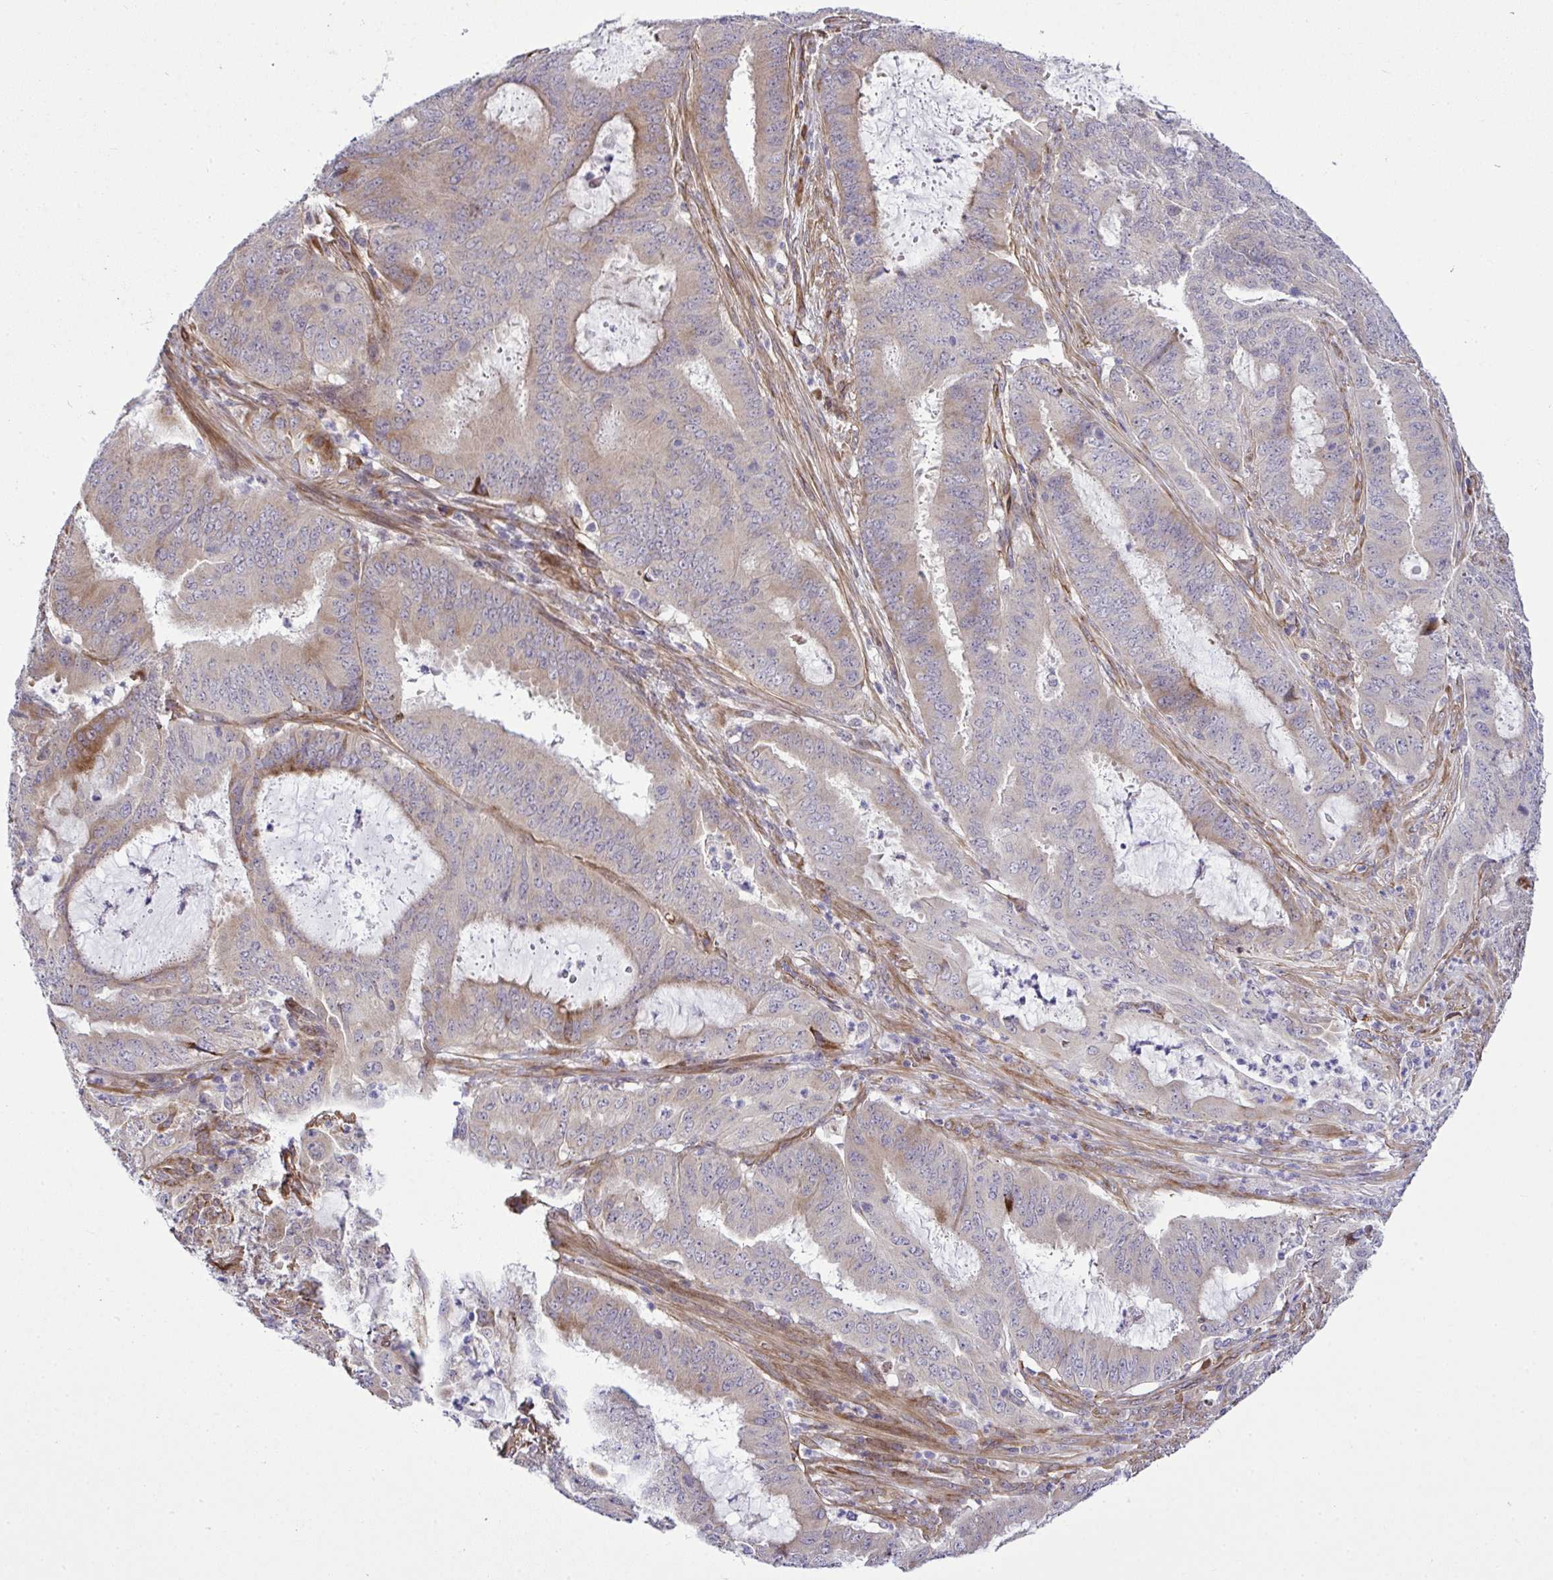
{"staining": {"intensity": "moderate", "quantity": "<25%", "location": "cytoplasmic/membranous"}, "tissue": "endometrial cancer", "cell_type": "Tumor cells", "image_type": "cancer", "snomed": [{"axis": "morphology", "description": "Adenocarcinoma, NOS"}, {"axis": "topography", "description": "Endometrium"}], "caption": "The histopathology image displays immunohistochemical staining of endometrial cancer (adenocarcinoma). There is moderate cytoplasmic/membranous positivity is seen in about <25% of tumor cells. (DAB = brown stain, brightfield microscopy at high magnification).", "gene": "RSKR", "patient": {"sex": "female", "age": 51}}